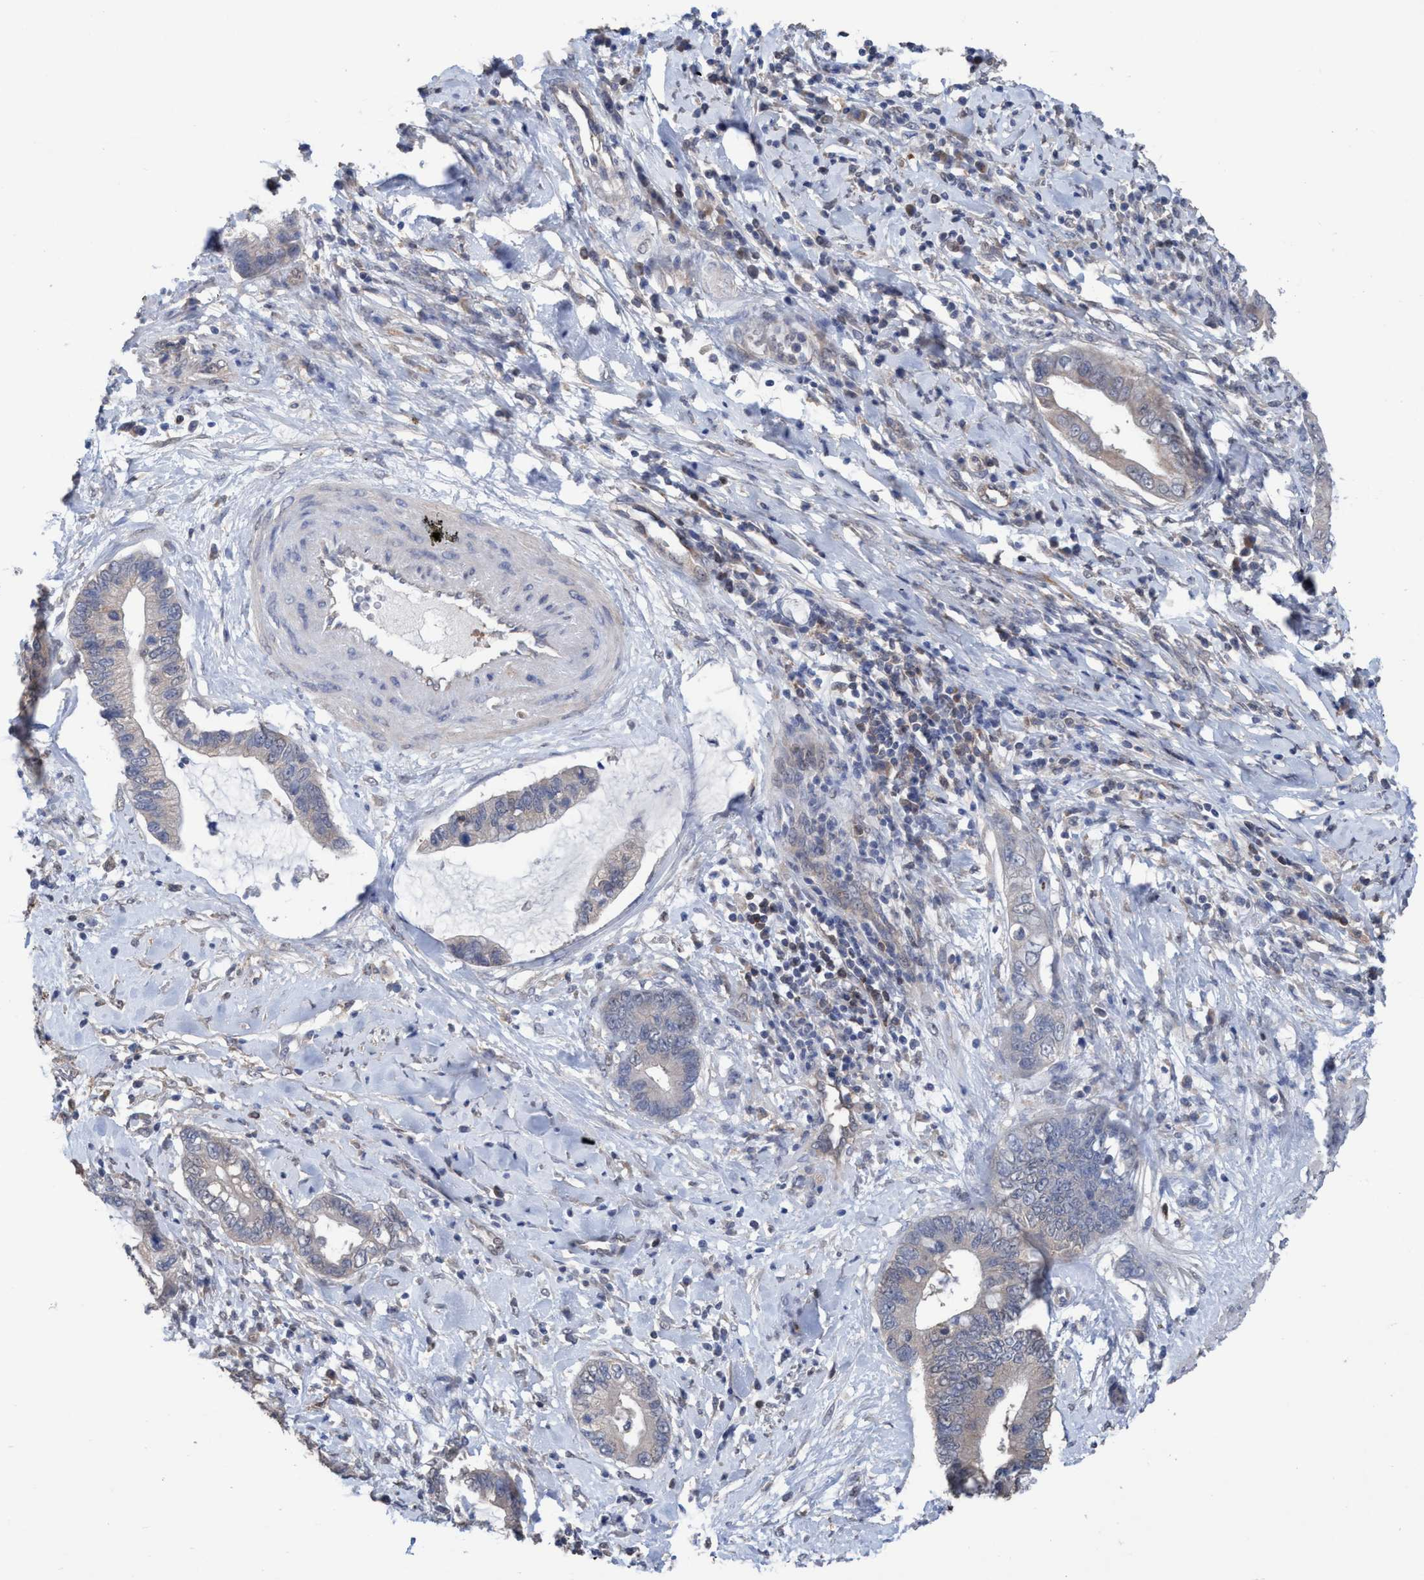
{"staining": {"intensity": "negative", "quantity": "none", "location": "none"}, "tissue": "cervical cancer", "cell_type": "Tumor cells", "image_type": "cancer", "snomed": [{"axis": "morphology", "description": "Adenocarcinoma, NOS"}, {"axis": "topography", "description": "Cervix"}], "caption": "Tumor cells are negative for brown protein staining in adenocarcinoma (cervical).", "gene": "GLOD4", "patient": {"sex": "female", "age": 44}}